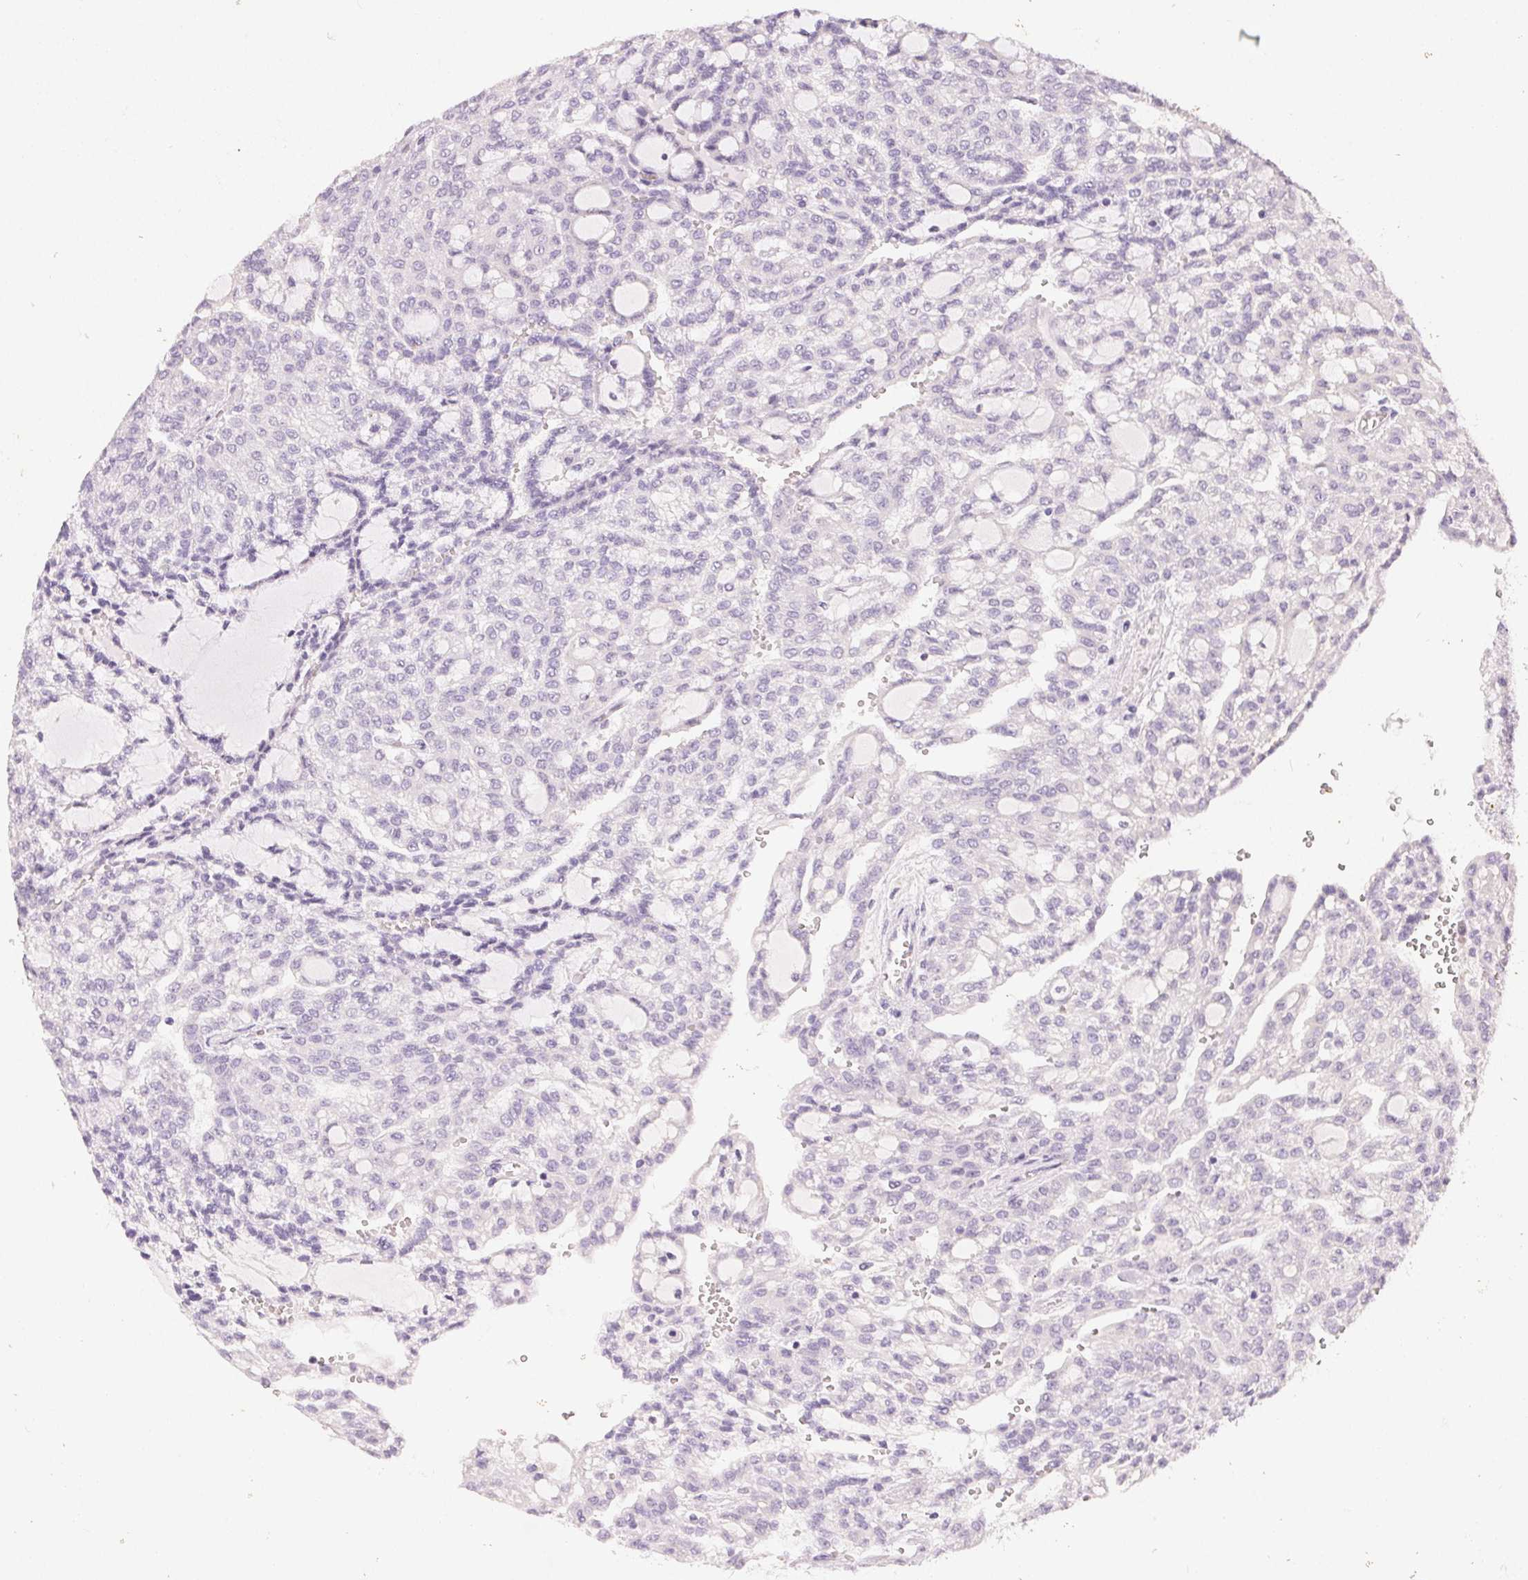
{"staining": {"intensity": "negative", "quantity": "none", "location": "none"}, "tissue": "renal cancer", "cell_type": "Tumor cells", "image_type": "cancer", "snomed": [{"axis": "morphology", "description": "Adenocarcinoma, NOS"}, {"axis": "topography", "description": "Kidney"}], "caption": "IHC histopathology image of neoplastic tissue: renal cancer stained with DAB (3,3'-diaminobenzidine) demonstrates no significant protein positivity in tumor cells. (Brightfield microscopy of DAB (3,3'-diaminobenzidine) IHC at high magnification).", "gene": "SFTPD", "patient": {"sex": "male", "age": 63}}